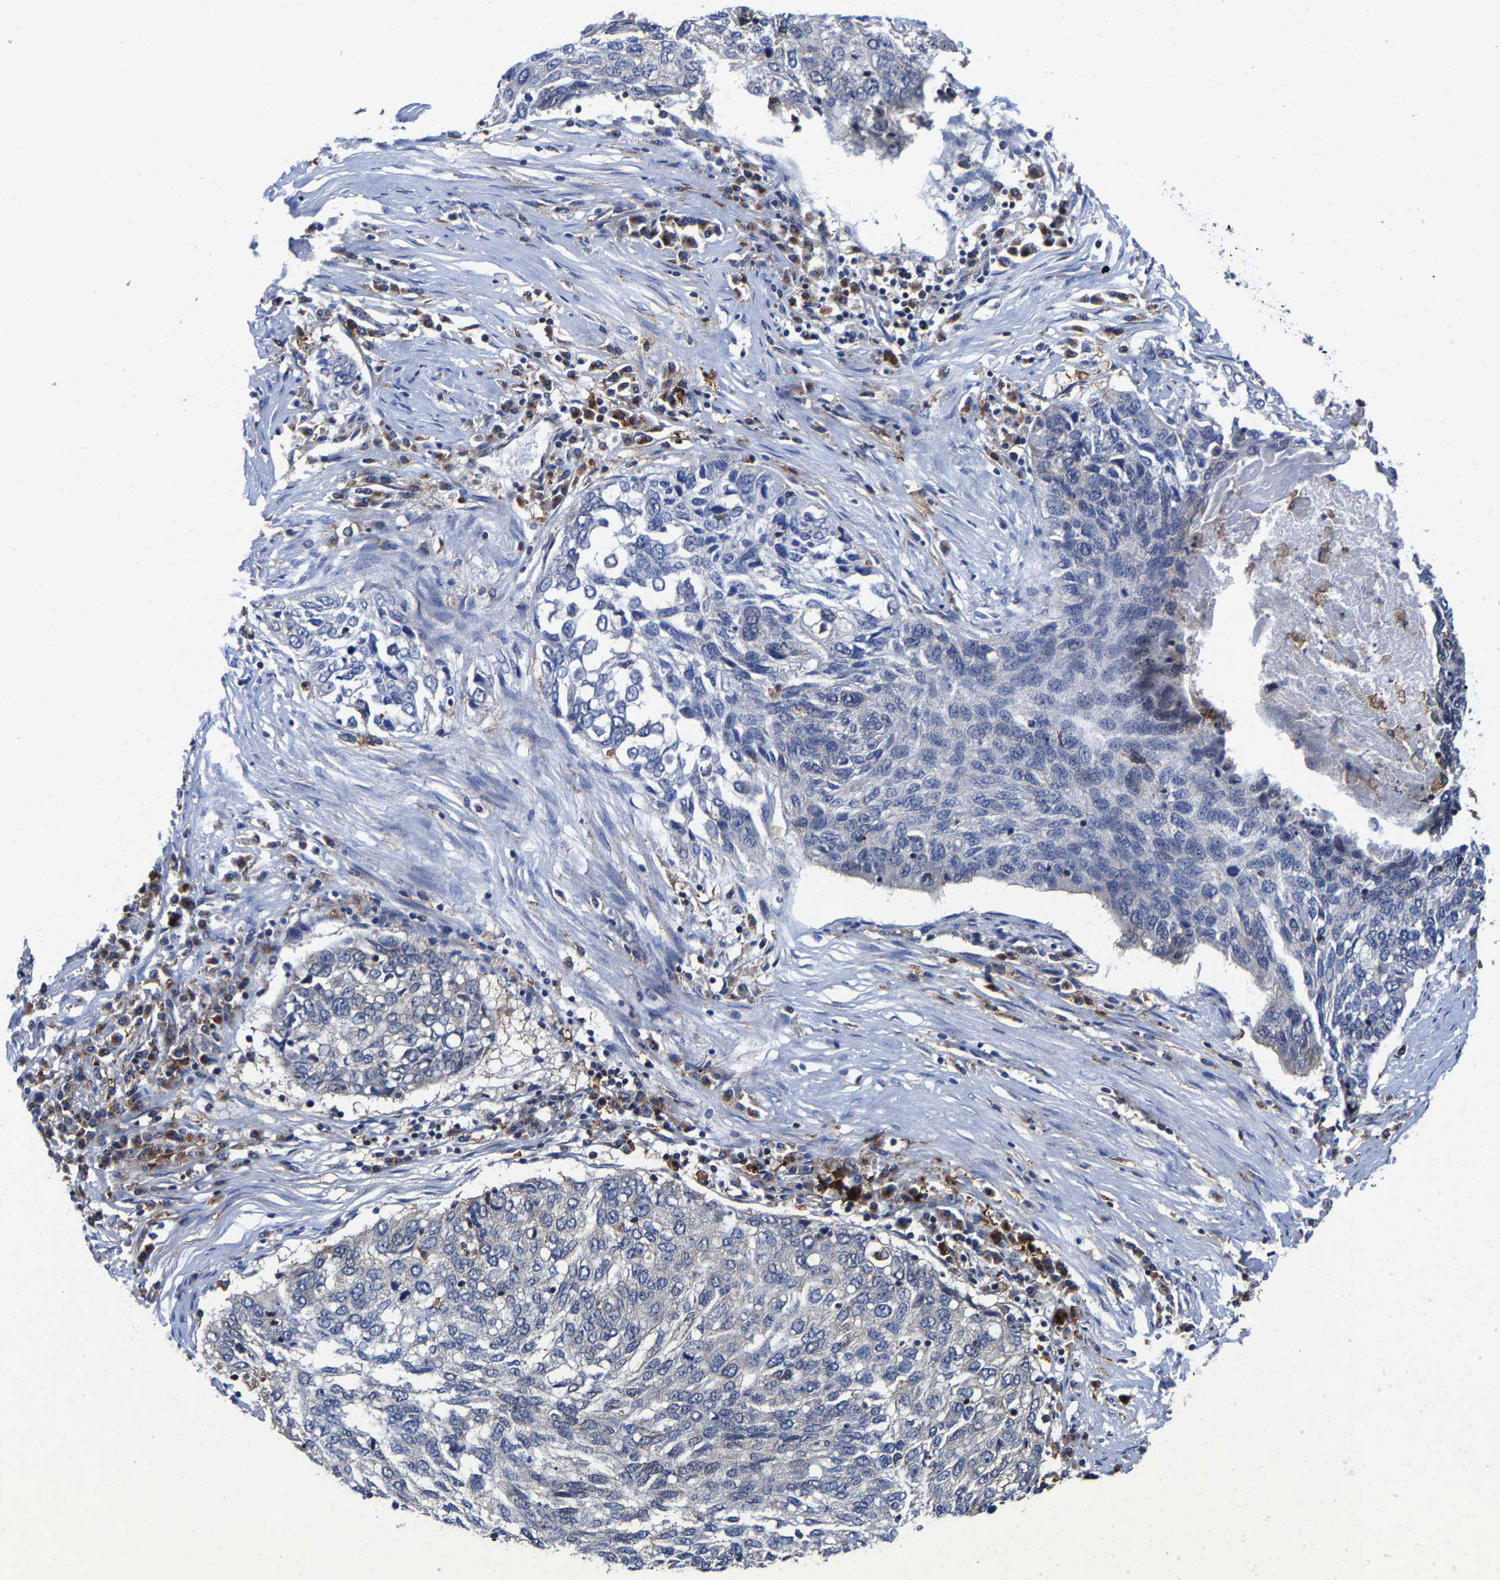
{"staining": {"intensity": "negative", "quantity": "none", "location": "none"}, "tissue": "lung cancer", "cell_type": "Tumor cells", "image_type": "cancer", "snomed": [{"axis": "morphology", "description": "Squamous cell carcinoma, NOS"}, {"axis": "topography", "description": "Lung"}], "caption": "Lung cancer was stained to show a protein in brown. There is no significant staining in tumor cells. The staining was performed using DAB to visualize the protein expression in brown, while the nuclei were stained in blue with hematoxylin (Magnification: 20x).", "gene": "PFKFB3", "patient": {"sex": "female", "age": 63}}